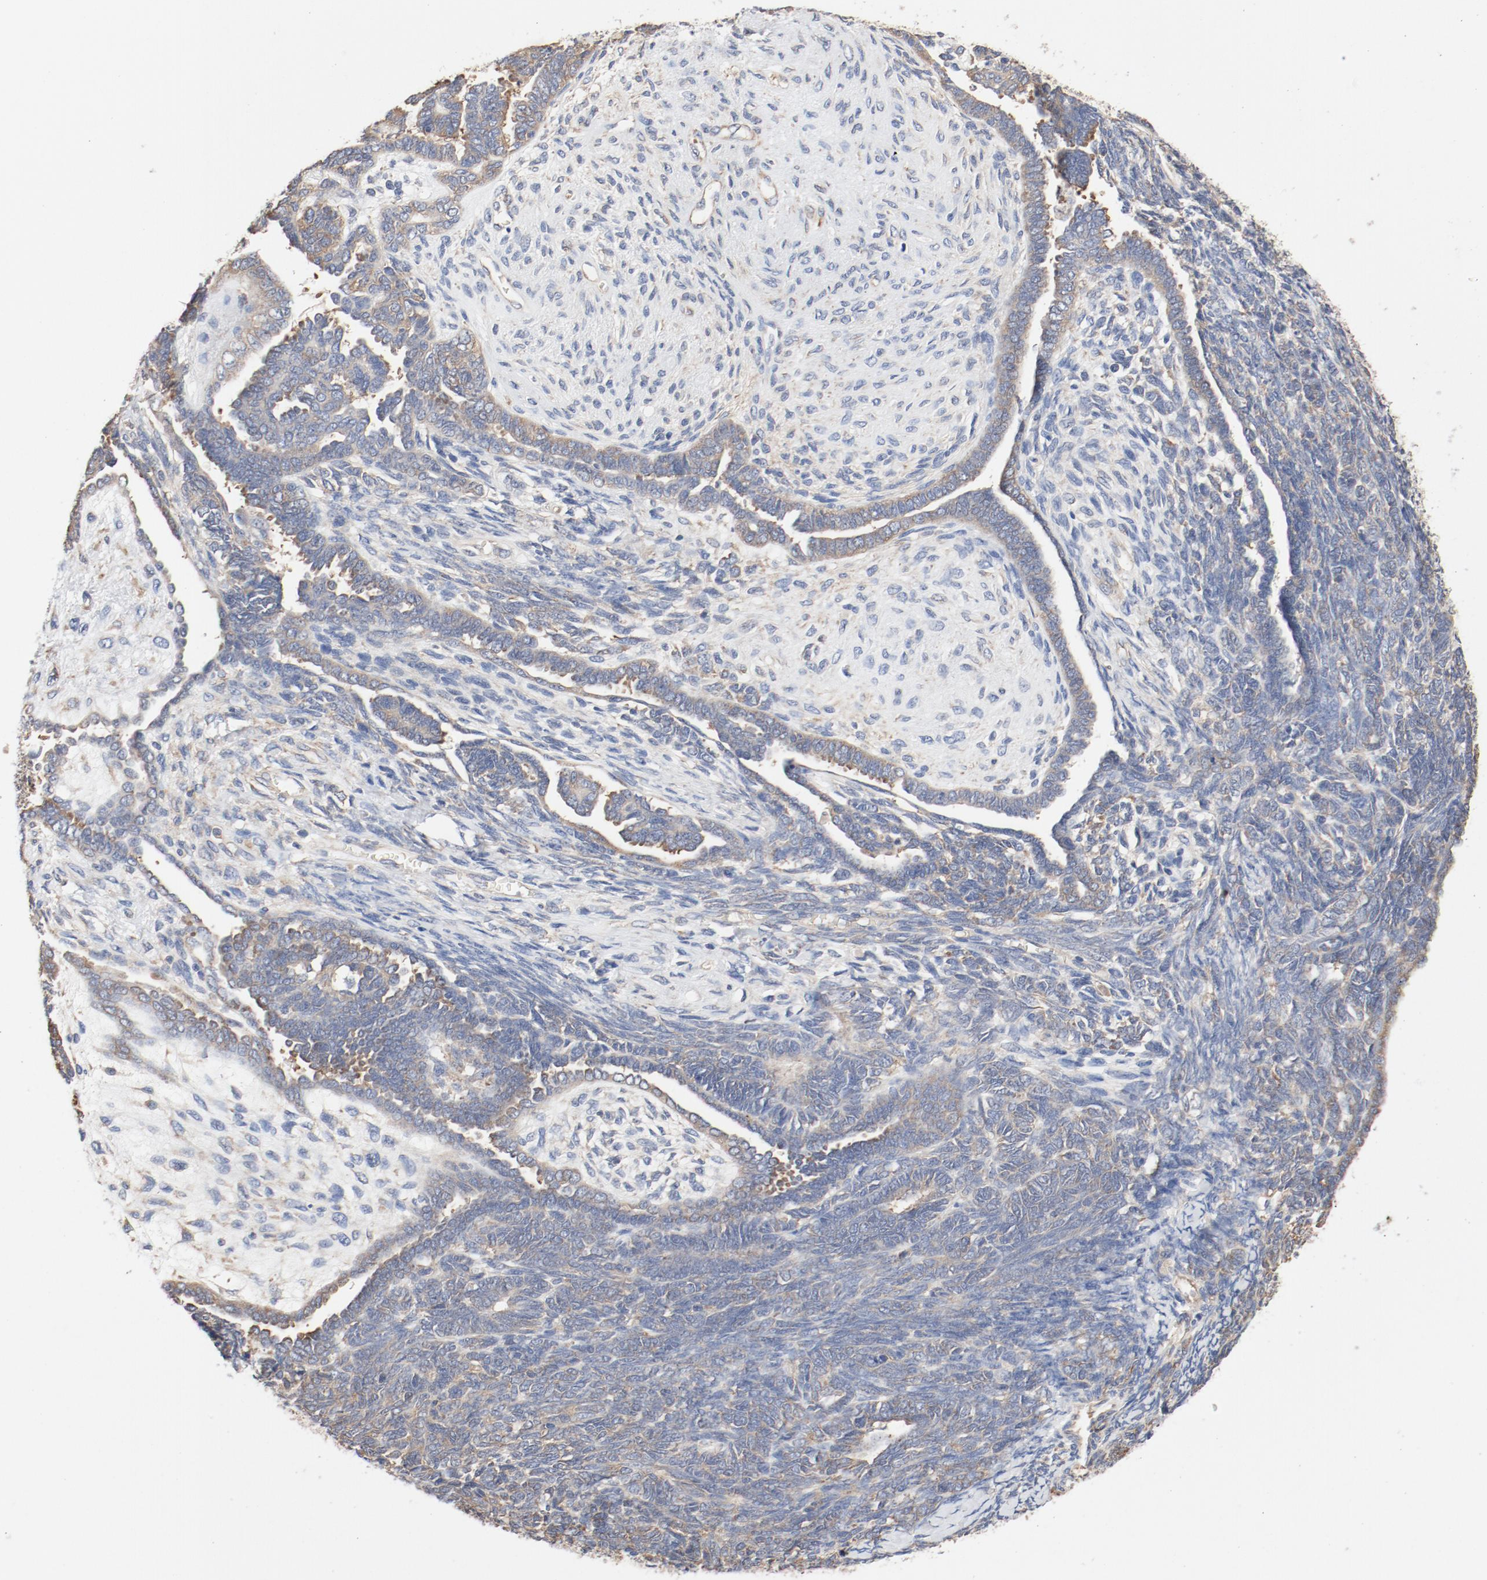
{"staining": {"intensity": "moderate", "quantity": ">75%", "location": "cytoplasmic/membranous"}, "tissue": "endometrial cancer", "cell_type": "Tumor cells", "image_type": "cancer", "snomed": [{"axis": "morphology", "description": "Neoplasm, malignant, NOS"}, {"axis": "topography", "description": "Endometrium"}], "caption": "A photomicrograph of human endometrial malignant neoplasm stained for a protein shows moderate cytoplasmic/membranous brown staining in tumor cells. The staining was performed using DAB, with brown indicating positive protein expression. Nuclei are stained blue with hematoxylin.", "gene": "RPS6", "patient": {"sex": "female", "age": 74}}